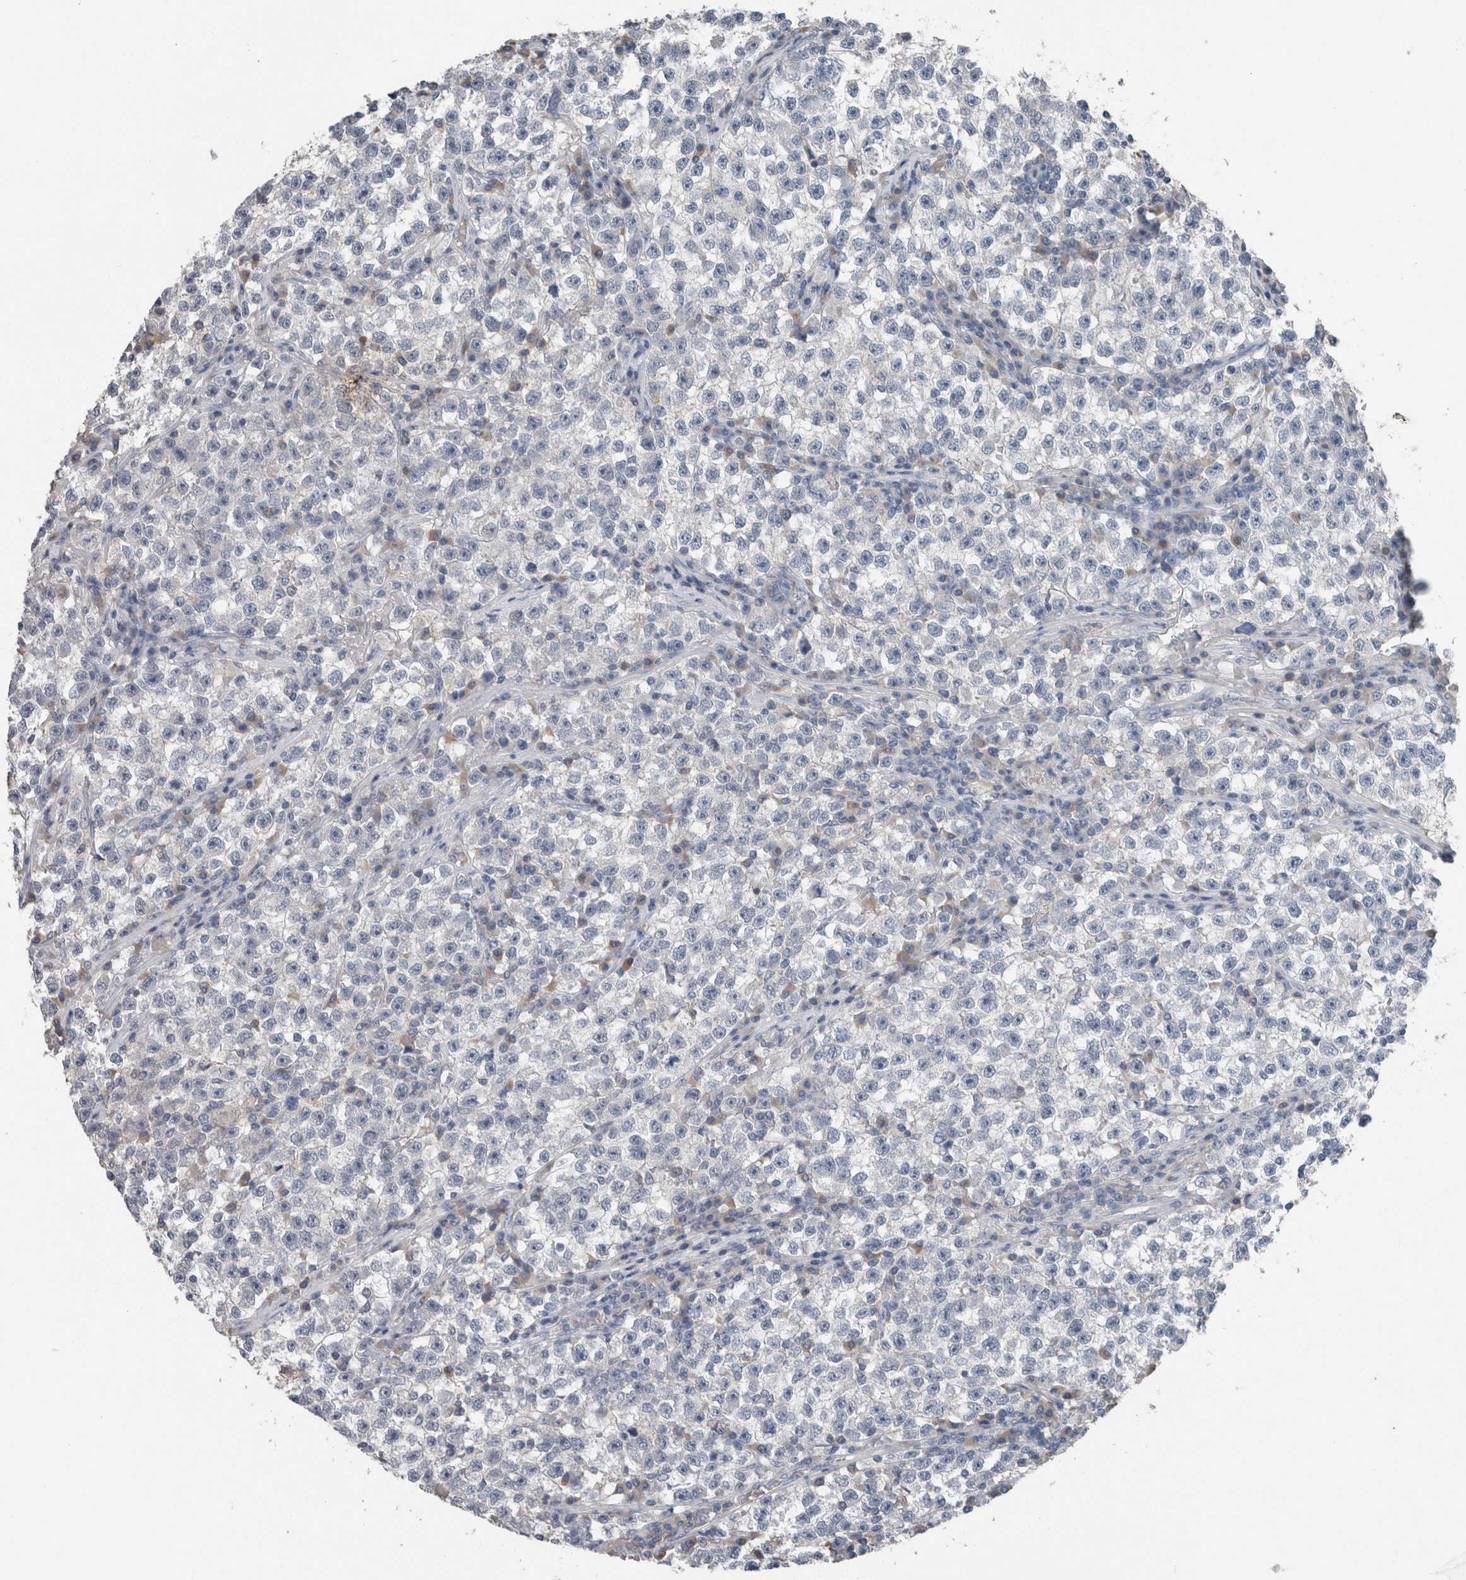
{"staining": {"intensity": "negative", "quantity": "none", "location": "none"}, "tissue": "testis cancer", "cell_type": "Tumor cells", "image_type": "cancer", "snomed": [{"axis": "morphology", "description": "Seminoma, NOS"}, {"axis": "topography", "description": "Testis"}], "caption": "Image shows no significant protein expression in tumor cells of testis cancer (seminoma).", "gene": "CRNN", "patient": {"sex": "male", "age": 22}}